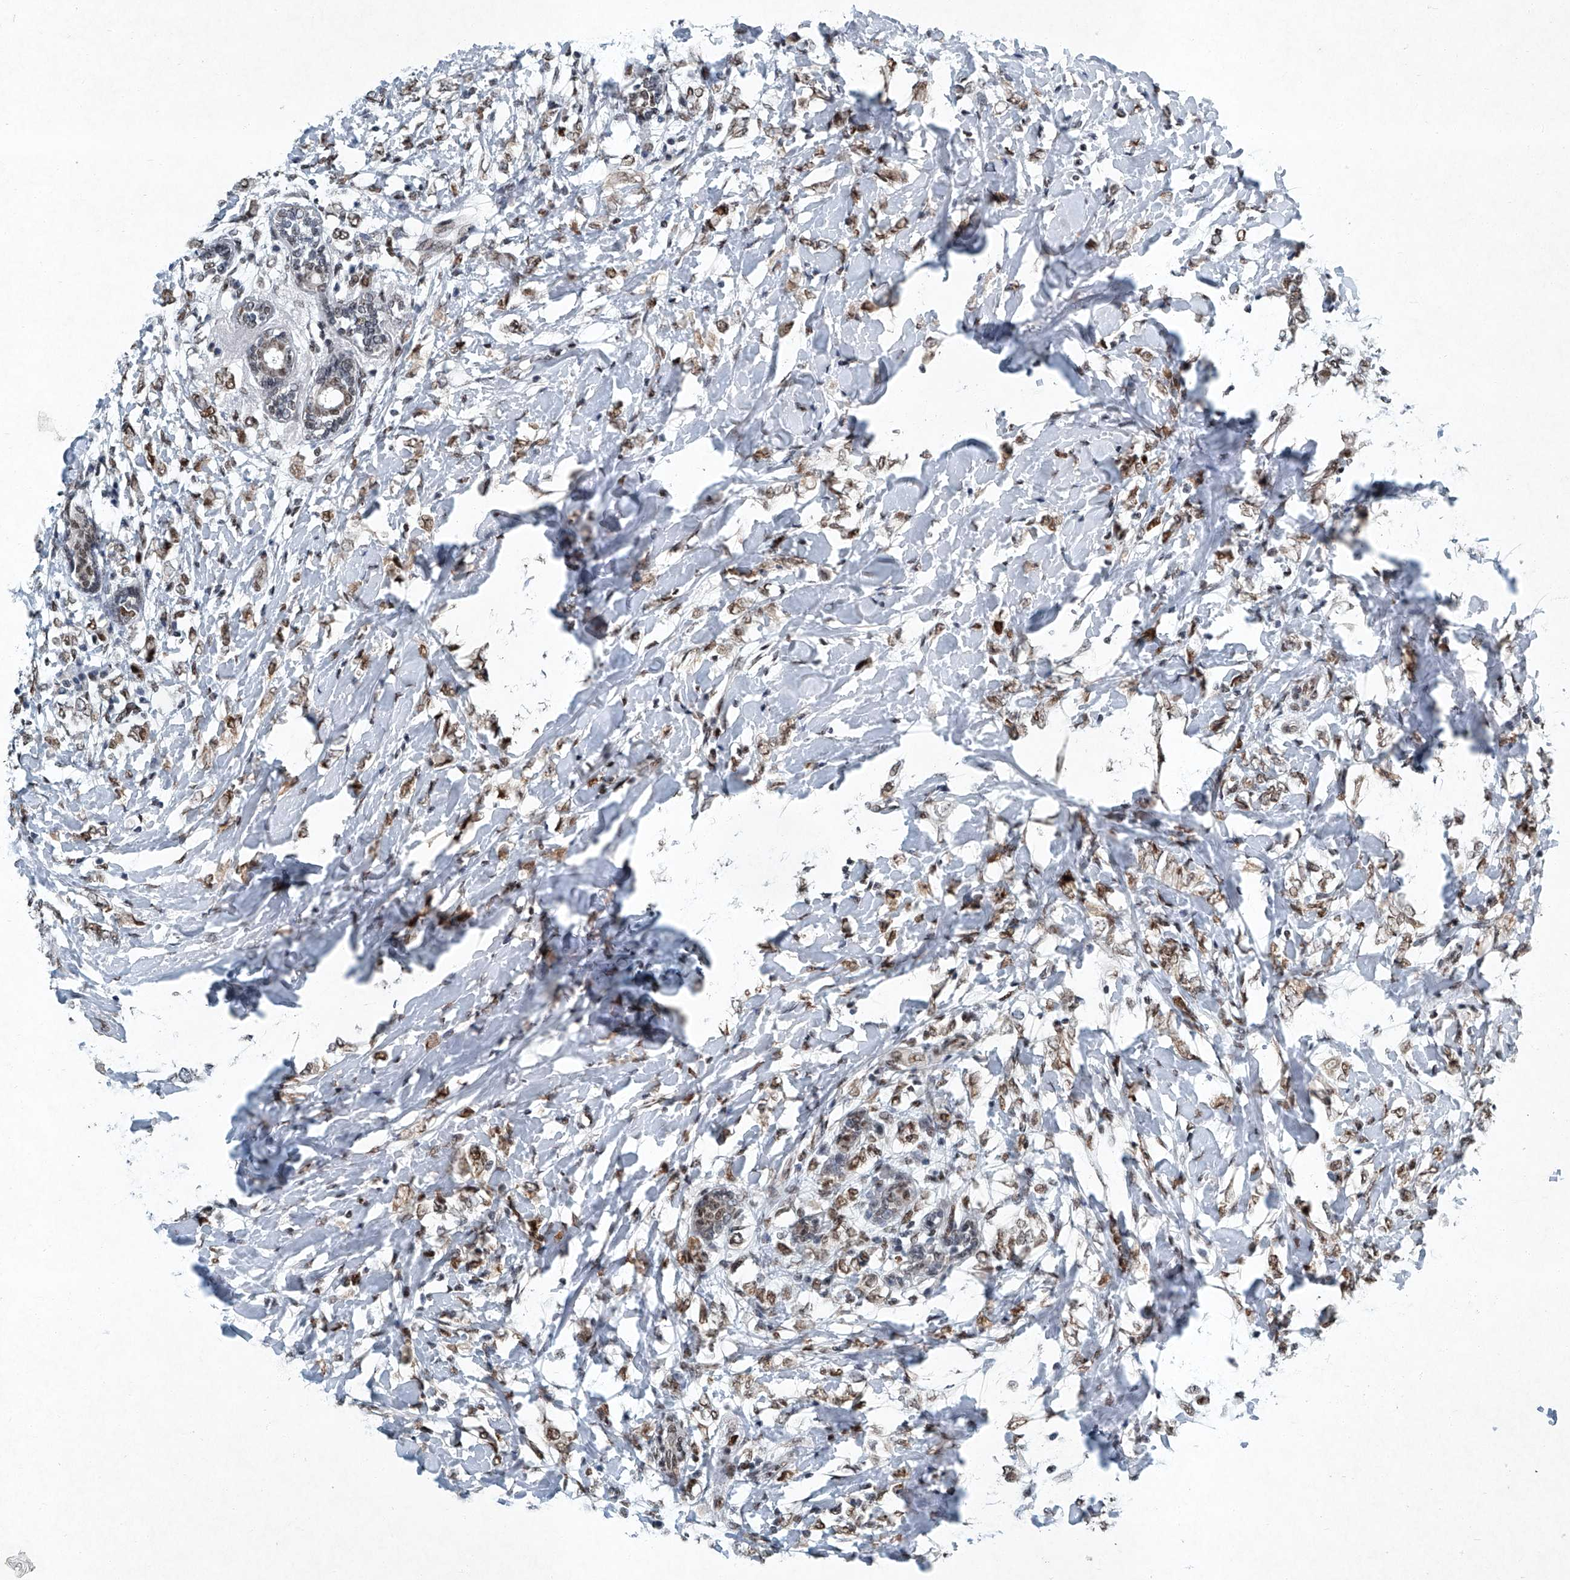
{"staining": {"intensity": "moderate", "quantity": ">75%", "location": "nuclear"}, "tissue": "breast cancer", "cell_type": "Tumor cells", "image_type": "cancer", "snomed": [{"axis": "morphology", "description": "Normal tissue, NOS"}, {"axis": "morphology", "description": "Lobular carcinoma"}, {"axis": "topography", "description": "Breast"}], "caption": "Immunohistochemistry staining of breast lobular carcinoma, which displays medium levels of moderate nuclear staining in approximately >75% of tumor cells indicating moderate nuclear protein expression. The staining was performed using DAB (3,3'-diaminobenzidine) (brown) for protein detection and nuclei were counterstained in hematoxylin (blue).", "gene": "TFDP1", "patient": {"sex": "female", "age": 47}}